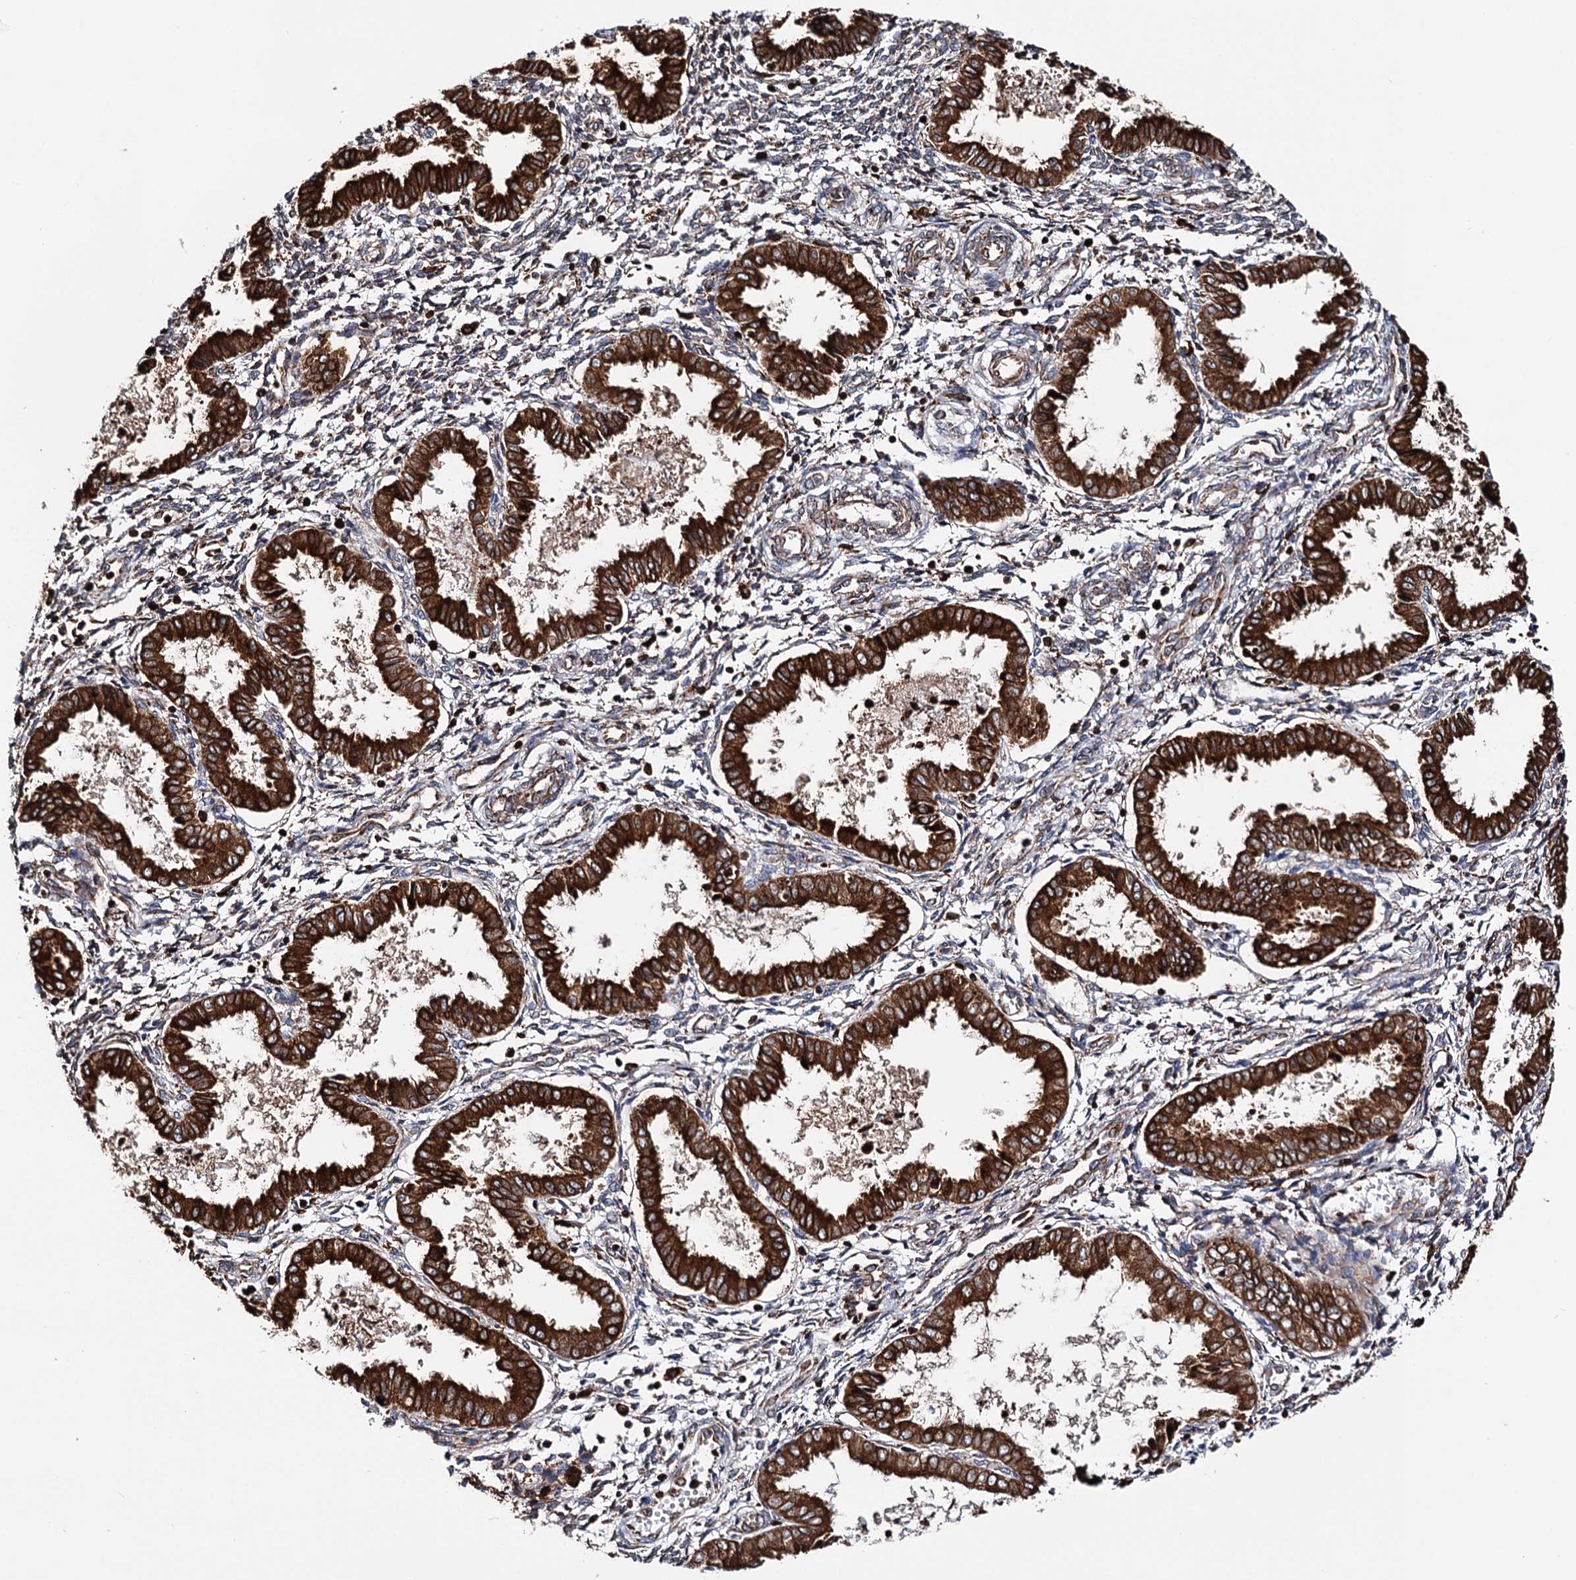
{"staining": {"intensity": "moderate", "quantity": ">75%", "location": "cytoplasmic/membranous"}, "tissue": "endometrium", "cell_type": "Cells in endometrial stroma", "image_type": "normal", "snomed": [{"axis": "morphology", "description": "Normal tissue, NOS"}, {"axis": "topography", "description": "Endometrium"}], "caption": "A histopathology image showing moderate cytoplasmic/membranous positivity in about >75% of cells in endometrial stroma in benign endometrium, as visualized by brown immunohistochemical staining.", "gene": "ERP29", "patient": {"sex": "female", "age": 33}}